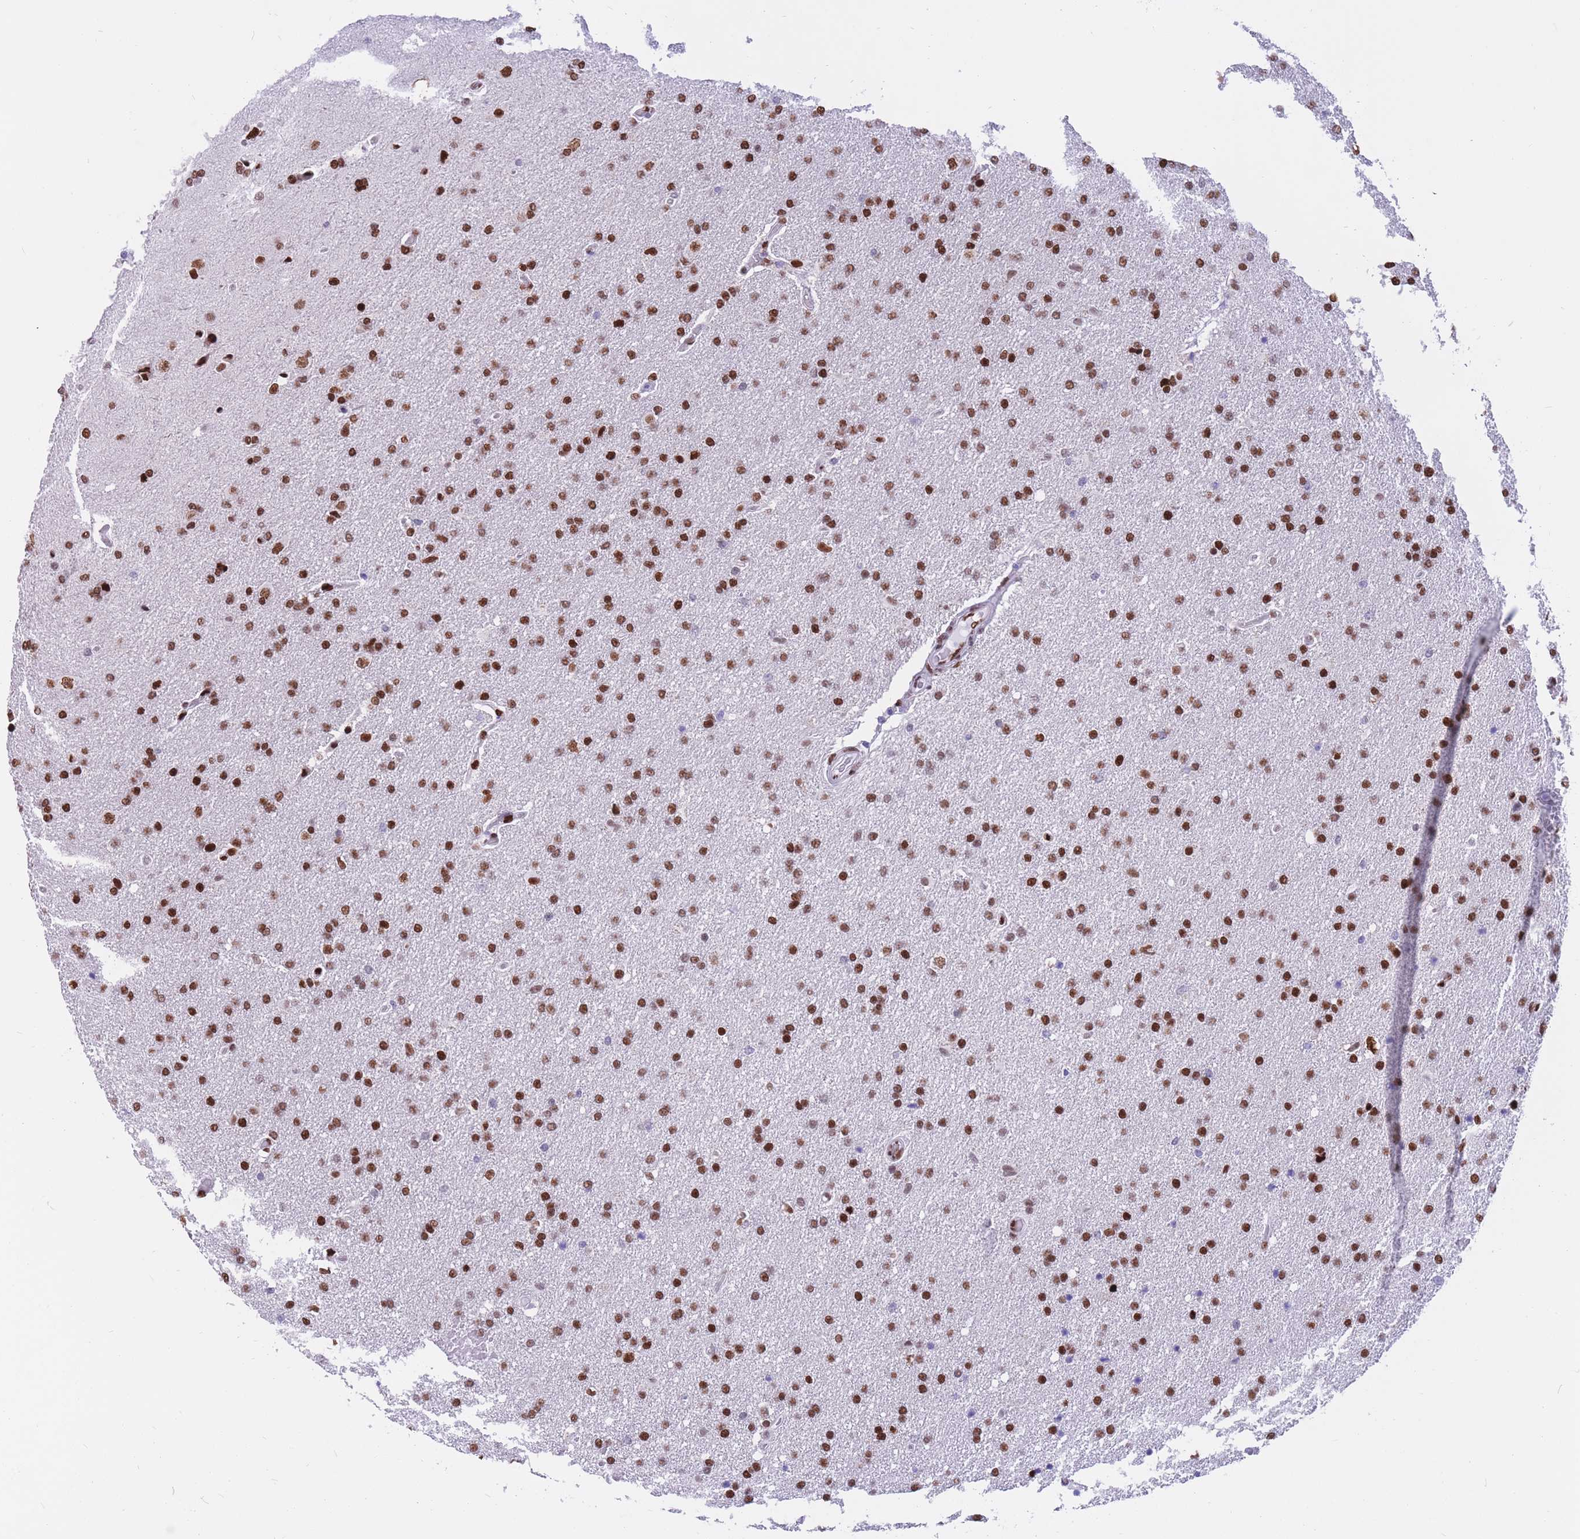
{"staining": {"intensity": "strong", "quantity": ">75%", "location": "nuclear"}, "tissue": "glioma", "cell_type": "Tumor cells", "image_type": "cancer", "snomed": [{"axis": "morphology", "description": "Glioma, malignant, High grade"}, {"axis": "topography", "description": "Brain"}], "caption": "Immunohistochemical staining of malignant high-grade glioma shows high levels of strong nuclear protein staining in about >75% of tumor cells. (DAB = brown stain, brightfield microscopy at high magnification).", "gene": "NASP", "patient": {"sex": "male", "age": 72}}